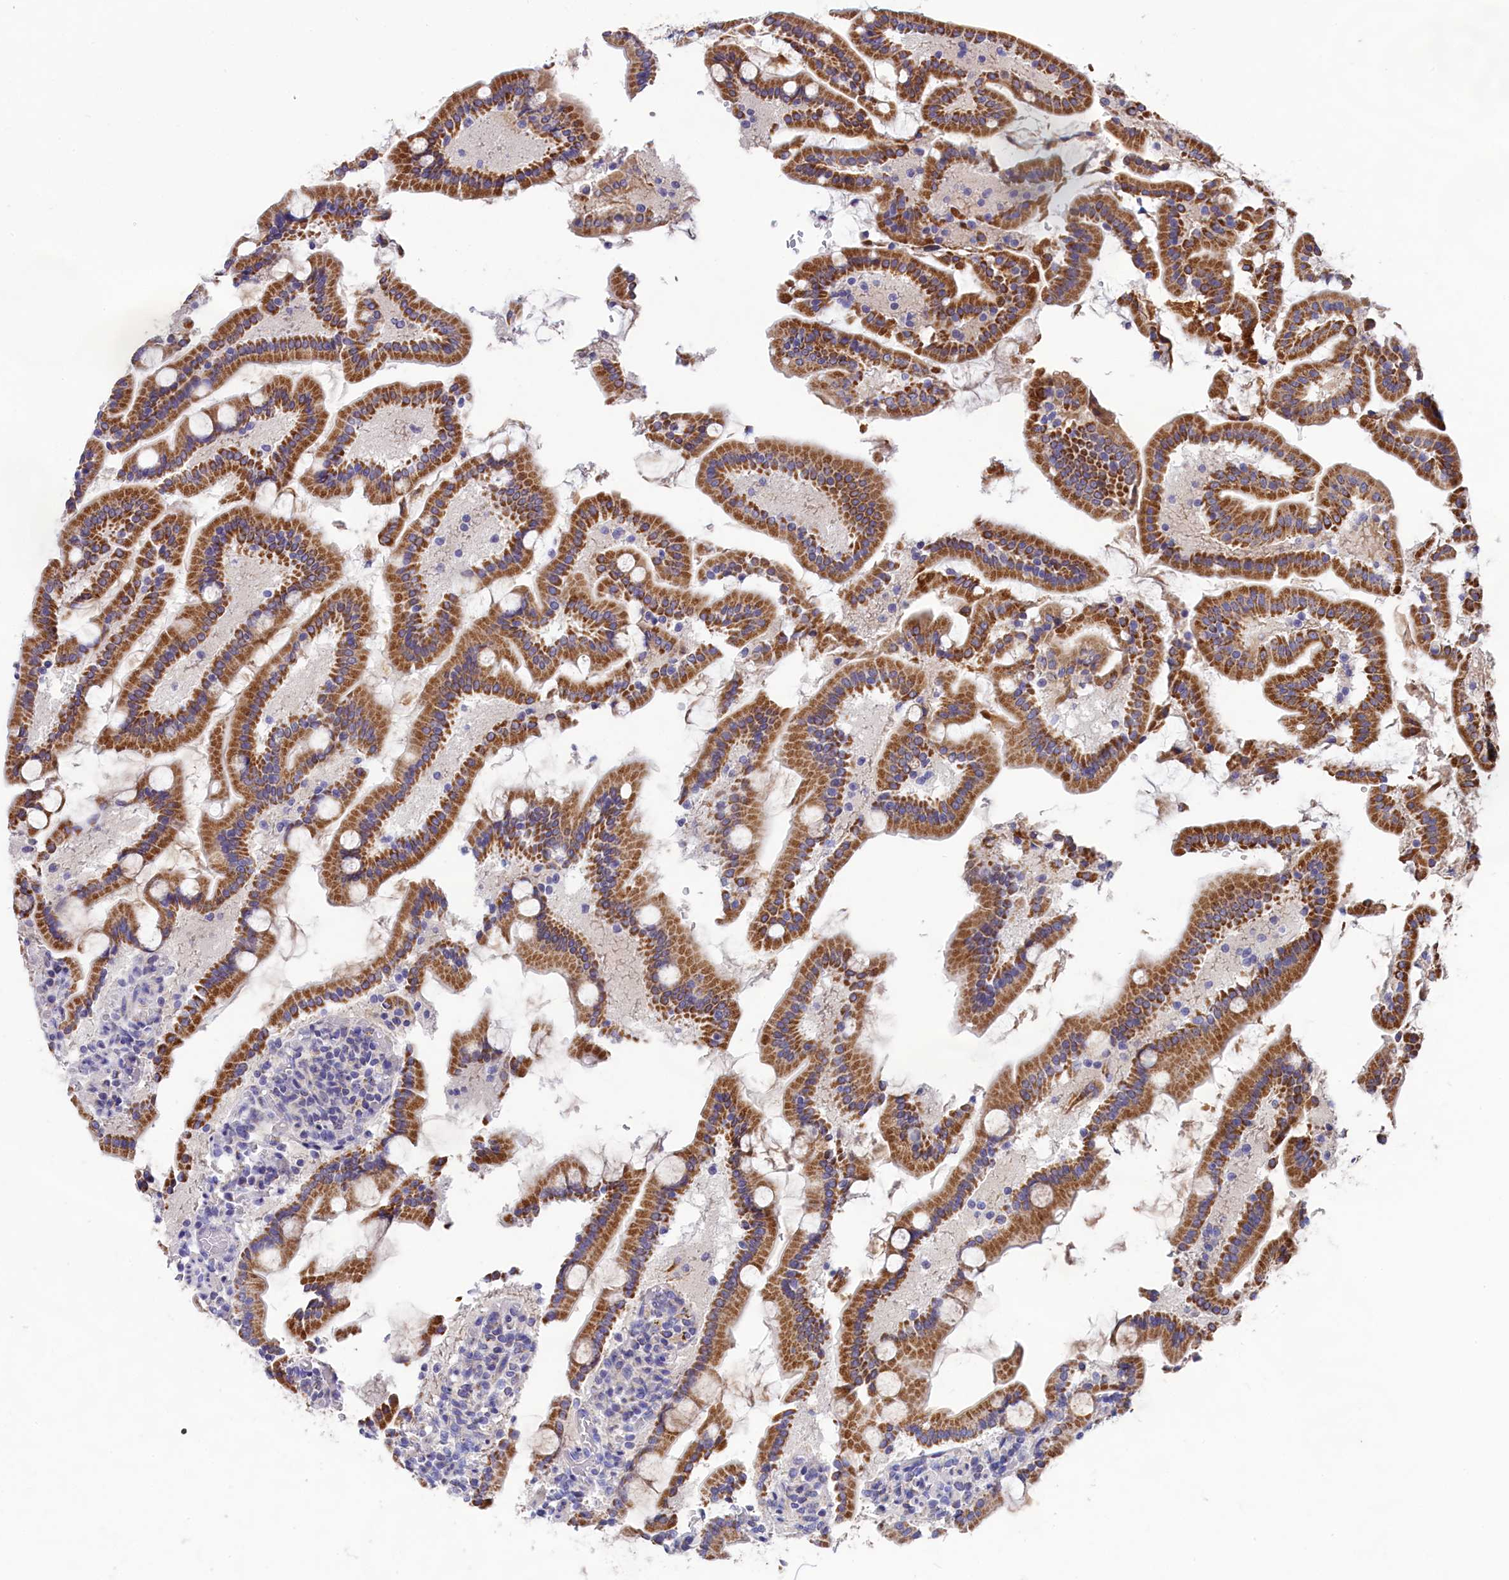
{"staining": {"intensity": "moderate", "quantity": ">75%", "location": "cytoplasmic/membranous"}, "tissue": "duodenum", "cell_type": "Glandular cells", "image_type": "normal", "snomed": [{"axis": "morphology", "description": "Normal tissue, NOS"}, {"axis": "topography", "description": "Duodenum"}], "caption": "Unremarkable duodenum reveals moderate cytoplasmic/membranous staining in about >75% of glandular cells, visualized by immunohistochemistry.", "gene": "PRDM12", "patient": {"sex": "male", "age": 55}}